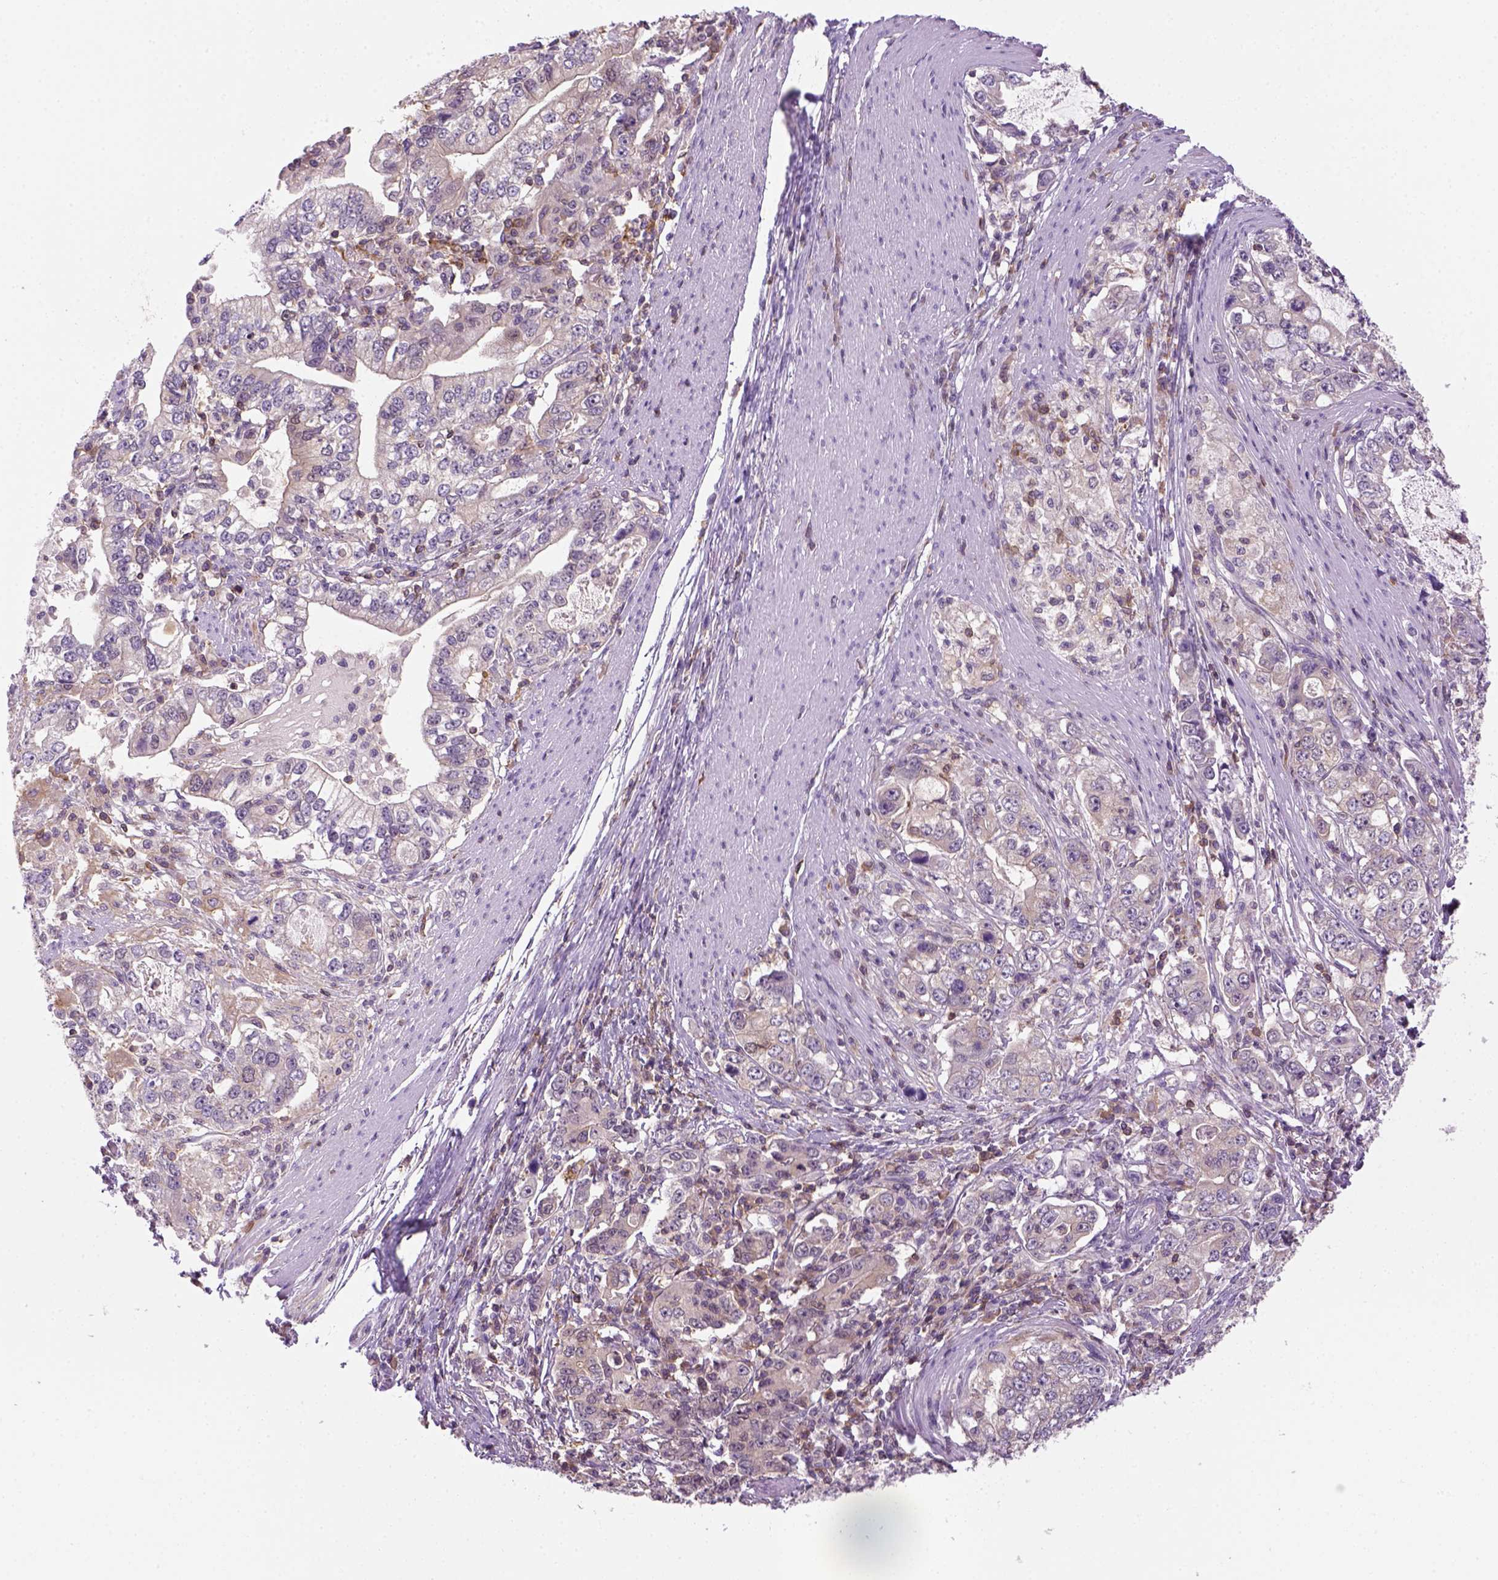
{"staining": {"intensity": "negative", "quantity": "none", "location": "none"}, "tissue": "stomach cancer", "cell_type": "Tumor cells", "image_type": "cancer", "snomed": [{"axis": "morphology", "description": "Adenocarcinoma, NOS"}, {"axis": "topography", "description": "Stomach, lower"}], "caption": "Protein analysis of stomach cancer exhibits no significant positivity in tumor cells.", "gene": "GOT1", "patient": {"sex": "female", "age": 72}}